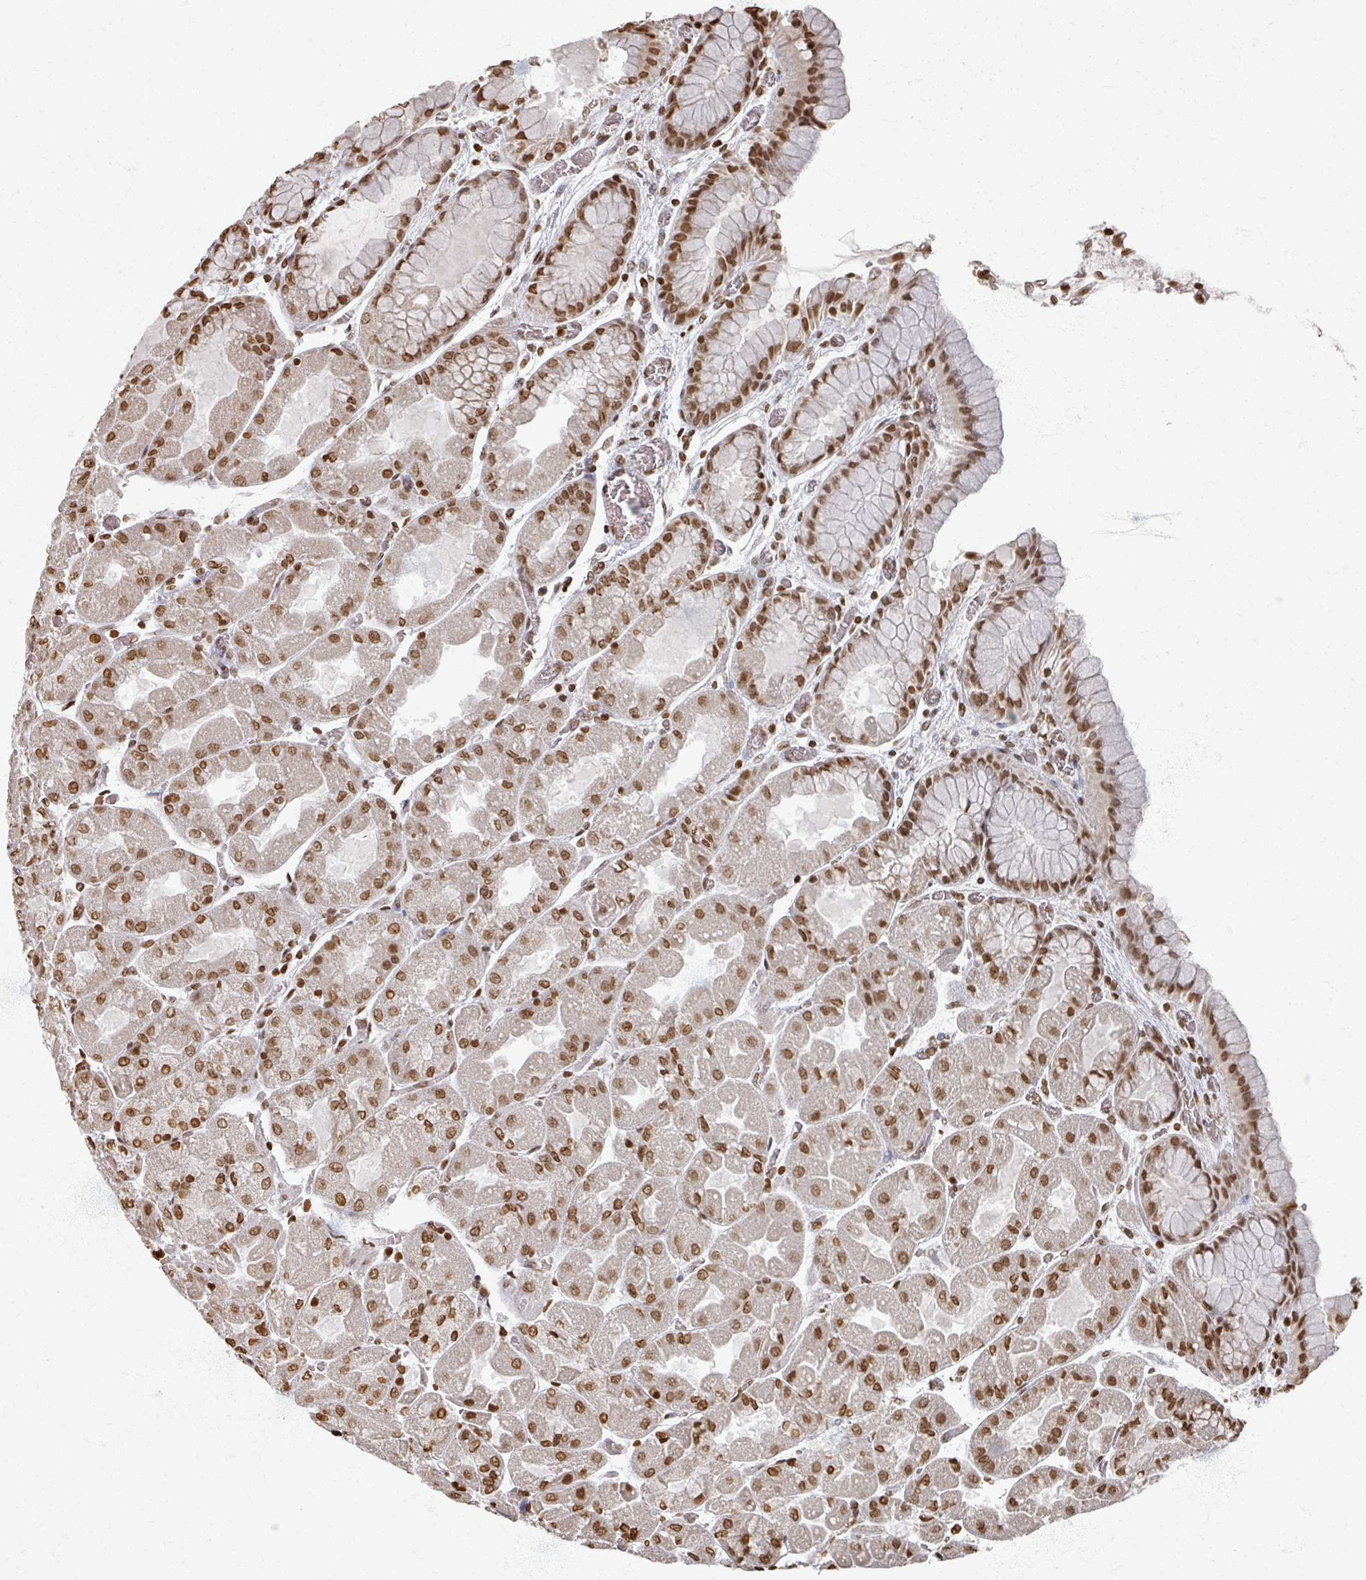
{"staining": {"intensity": "moderate", "quantity": ">75%", "location": "nuclear"}, "tissue": "stomach", "cell_type": "Glandular cells", "image_type": "normal", "snomed": [{"axis": "morphology", "description": "Normal tissue, NOS"}, {"axis": "topography", "description": "Stomach"}], "caption": "Immunohistochemical staining of unremarkable human stomach exhibits medium levels of moderate nuclear positivity in approximately >75% of glandular cells. Ihc stains the protein in brown and the nuclei are stained blue.", "gene": "DCUN1D5", "patient": {"sex": "female", "age": 61}}